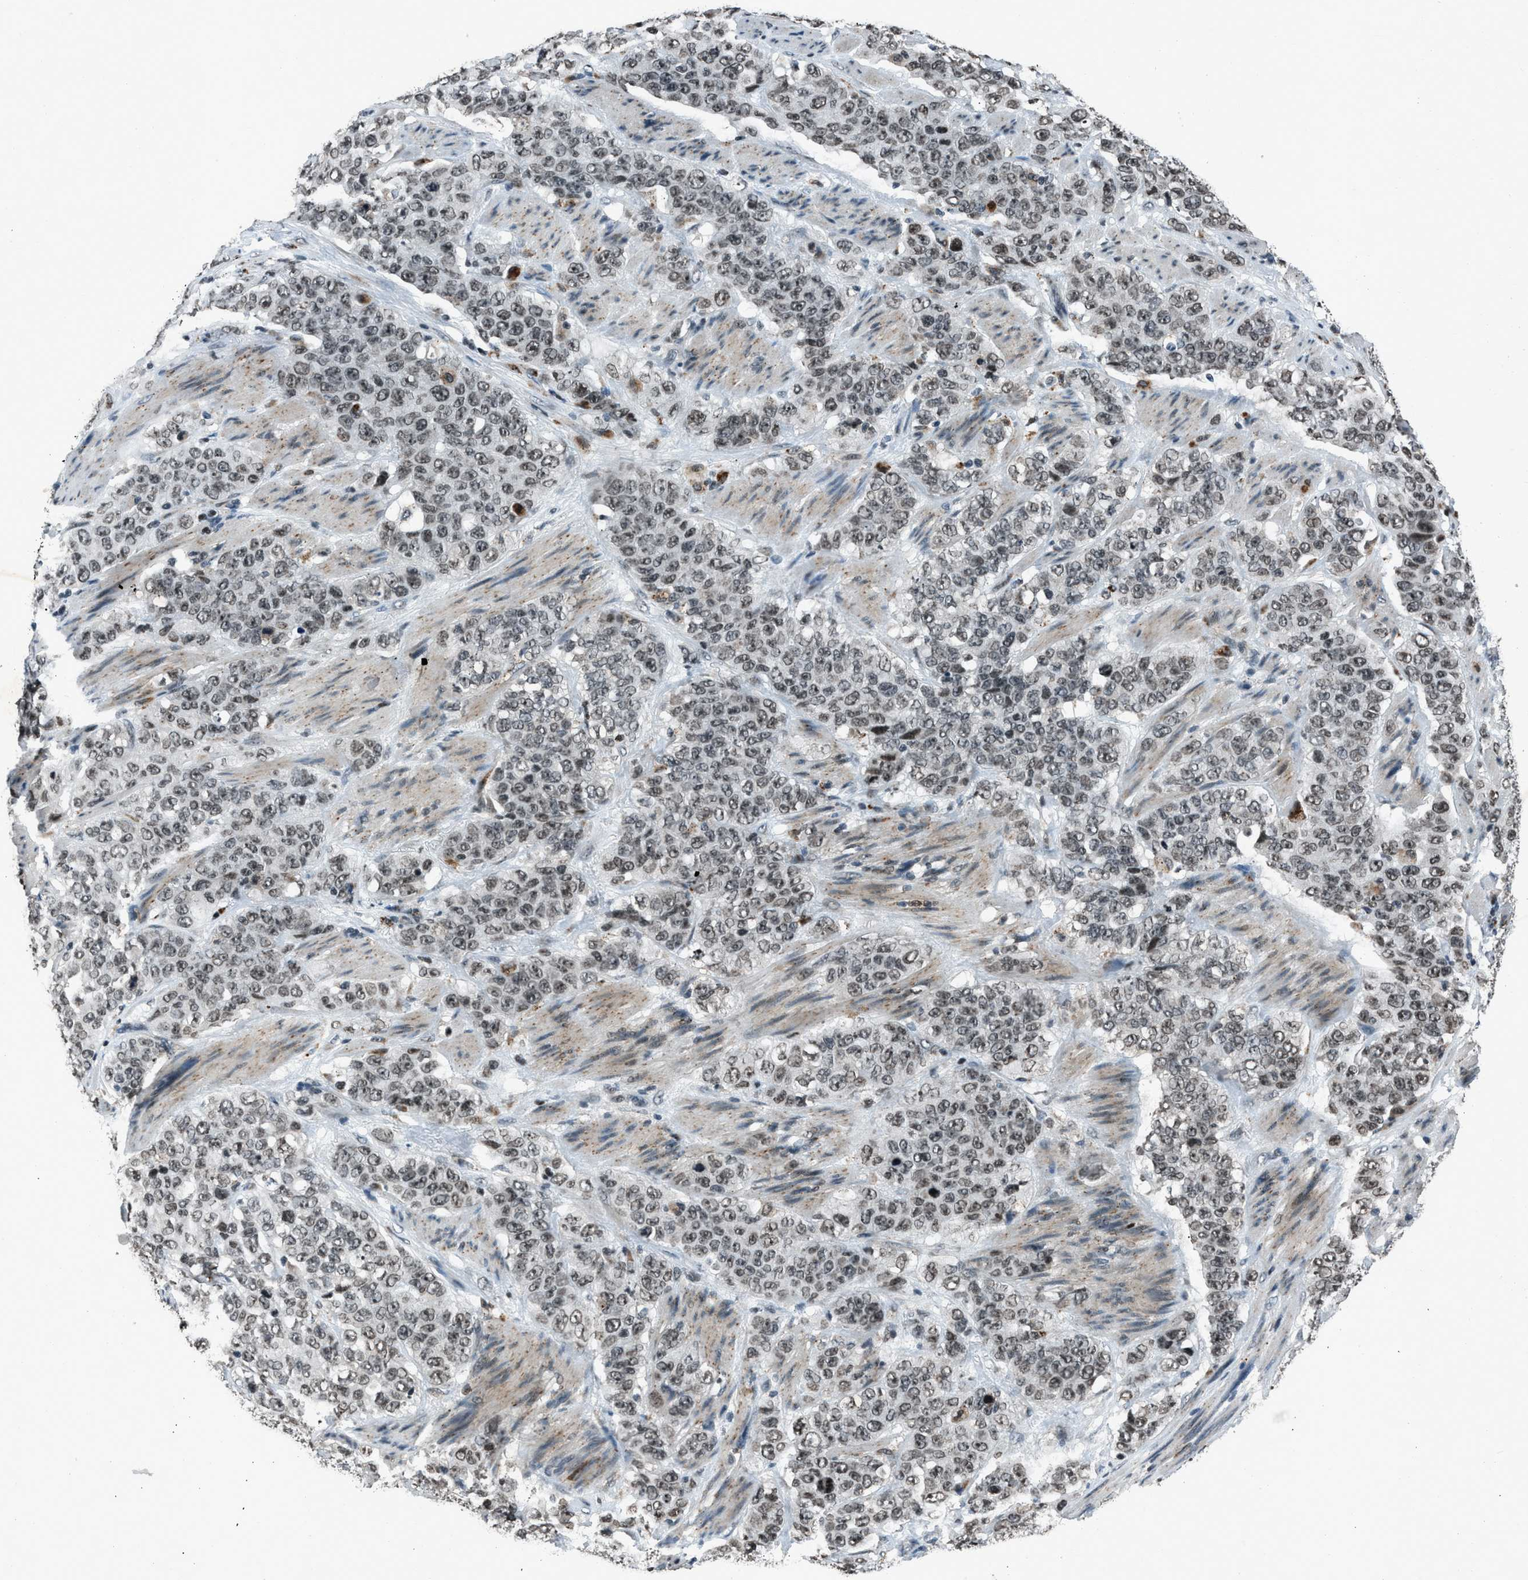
{"staining": {"intensity": "moderate", "quantity": ">75%", "location": "nuclear"}, "tissue": "stomach cancer", "cell_type": "Tumor cells", "image_type": "cancer", "snomed": [{"axis": "morphology", "description": "Adenocarcinoma, NOS"}, {"axis": "topography", "description": "Stomach"}], "caption": "This histopathology image shows stomach adenocarcinoma stained with immunohistochemistry (IHC) to label a protein in brown. The nuclear of tumor cells show moderate positivity for the protein. Nuclei are counter-stained blue.", "gene": "ADCY1", "patient": {"sex": "male", "age": 48}}